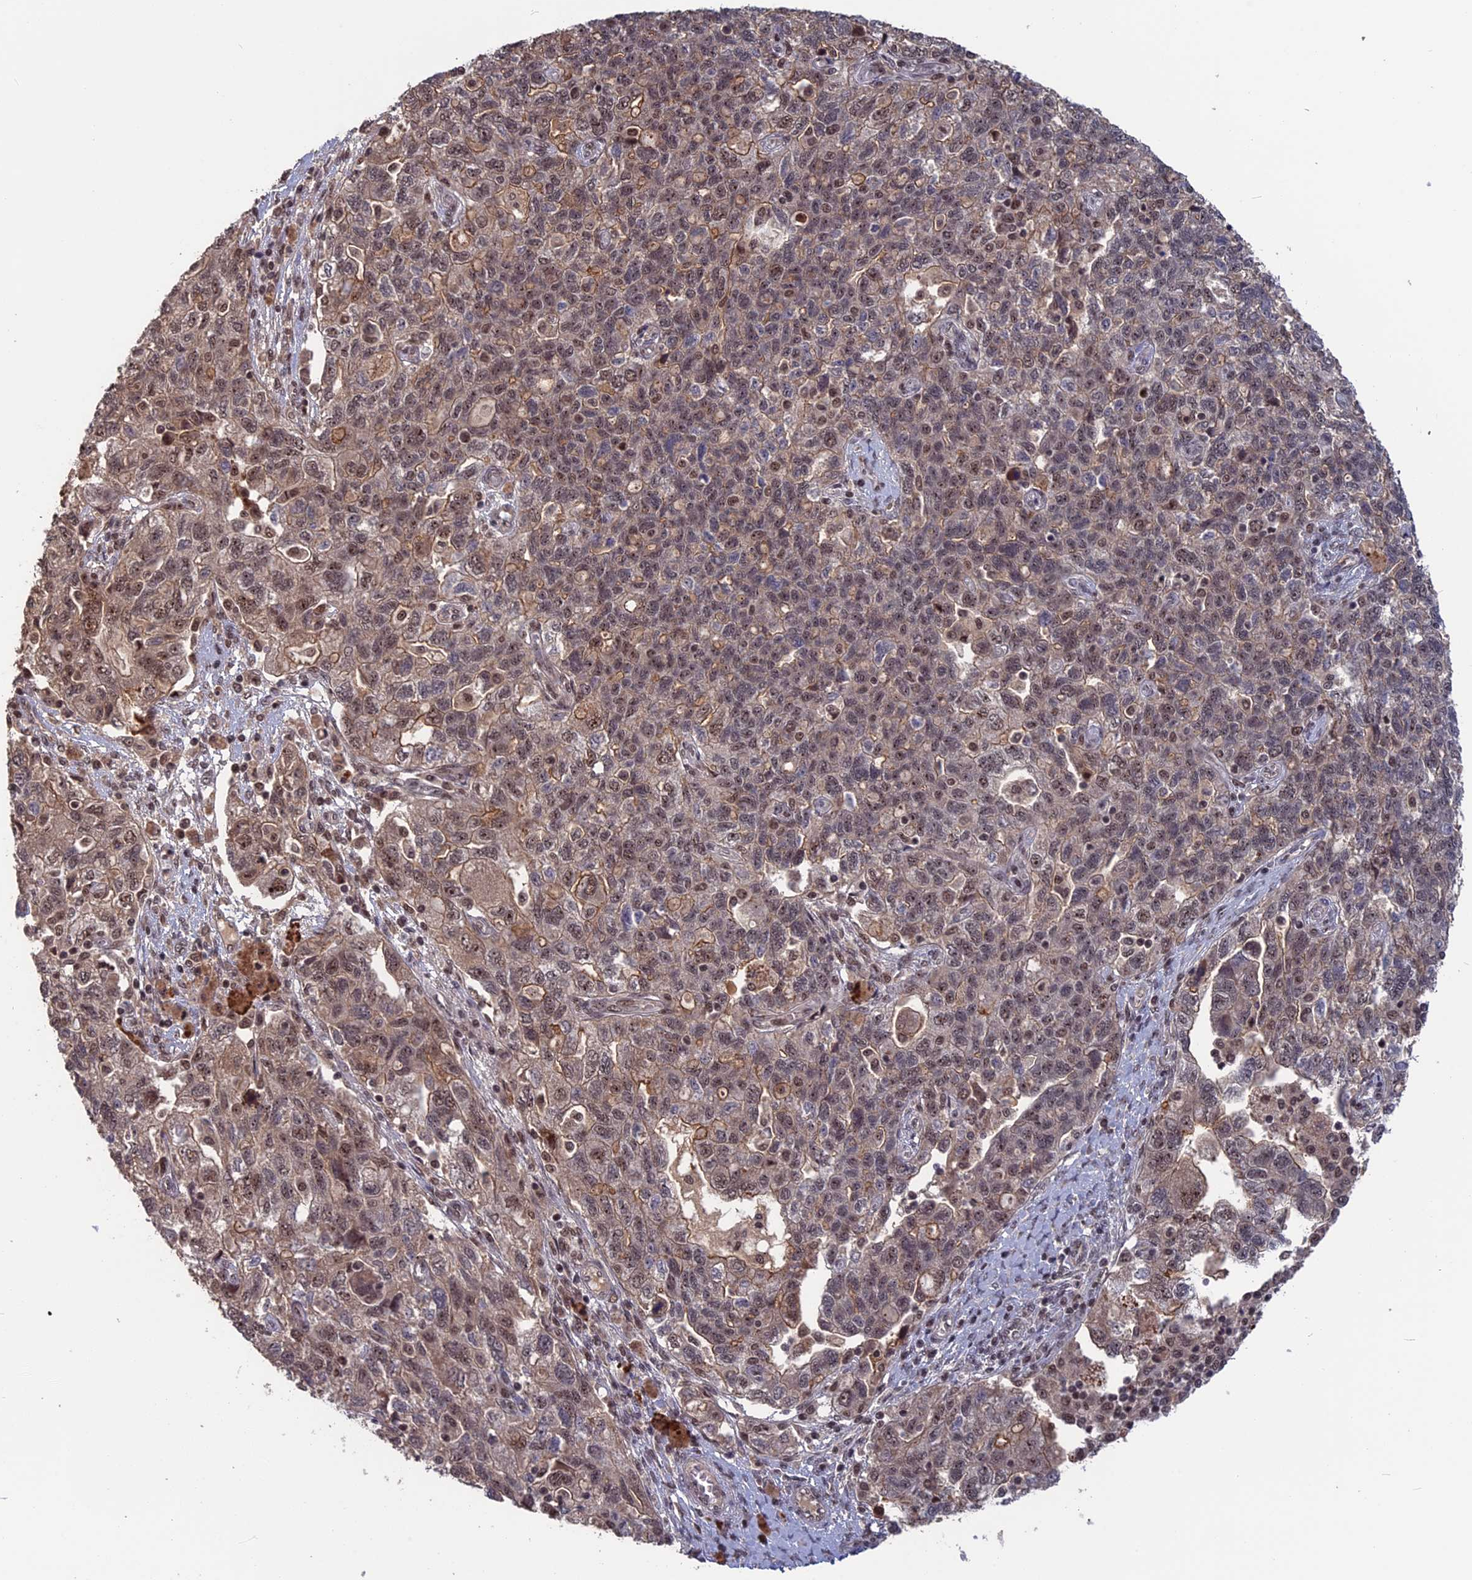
{"staining": {"intensity": "moderate", "quantity": "25%-75%", "location": "cytoplasmic/membranous,nuclear"}, "tissue": "ovarian cancer", "cell_type": "Tumor cells", "image_type": "cancer", "snomed": [{"axis": "morphology", "description": "Carcinoma, NOS"}, {"axis": "morphology", "description": "Cystadenocarcinoma, serous, NOS"}, {"axis": "topography", "description": "Ovary"}], "caption": "Immunohistochemical staining of human serous cystadenocarcinoma (ovarian) reveals medium levels of moderate cytoplasmic/membranous and nuclear expression in about 25%-75% of tumor cells. (brown staining indicates protein expression, while blue staining denotes nuclei).", "gene": "CACTIN", "patient": {"sex": "female", "age": 69}}